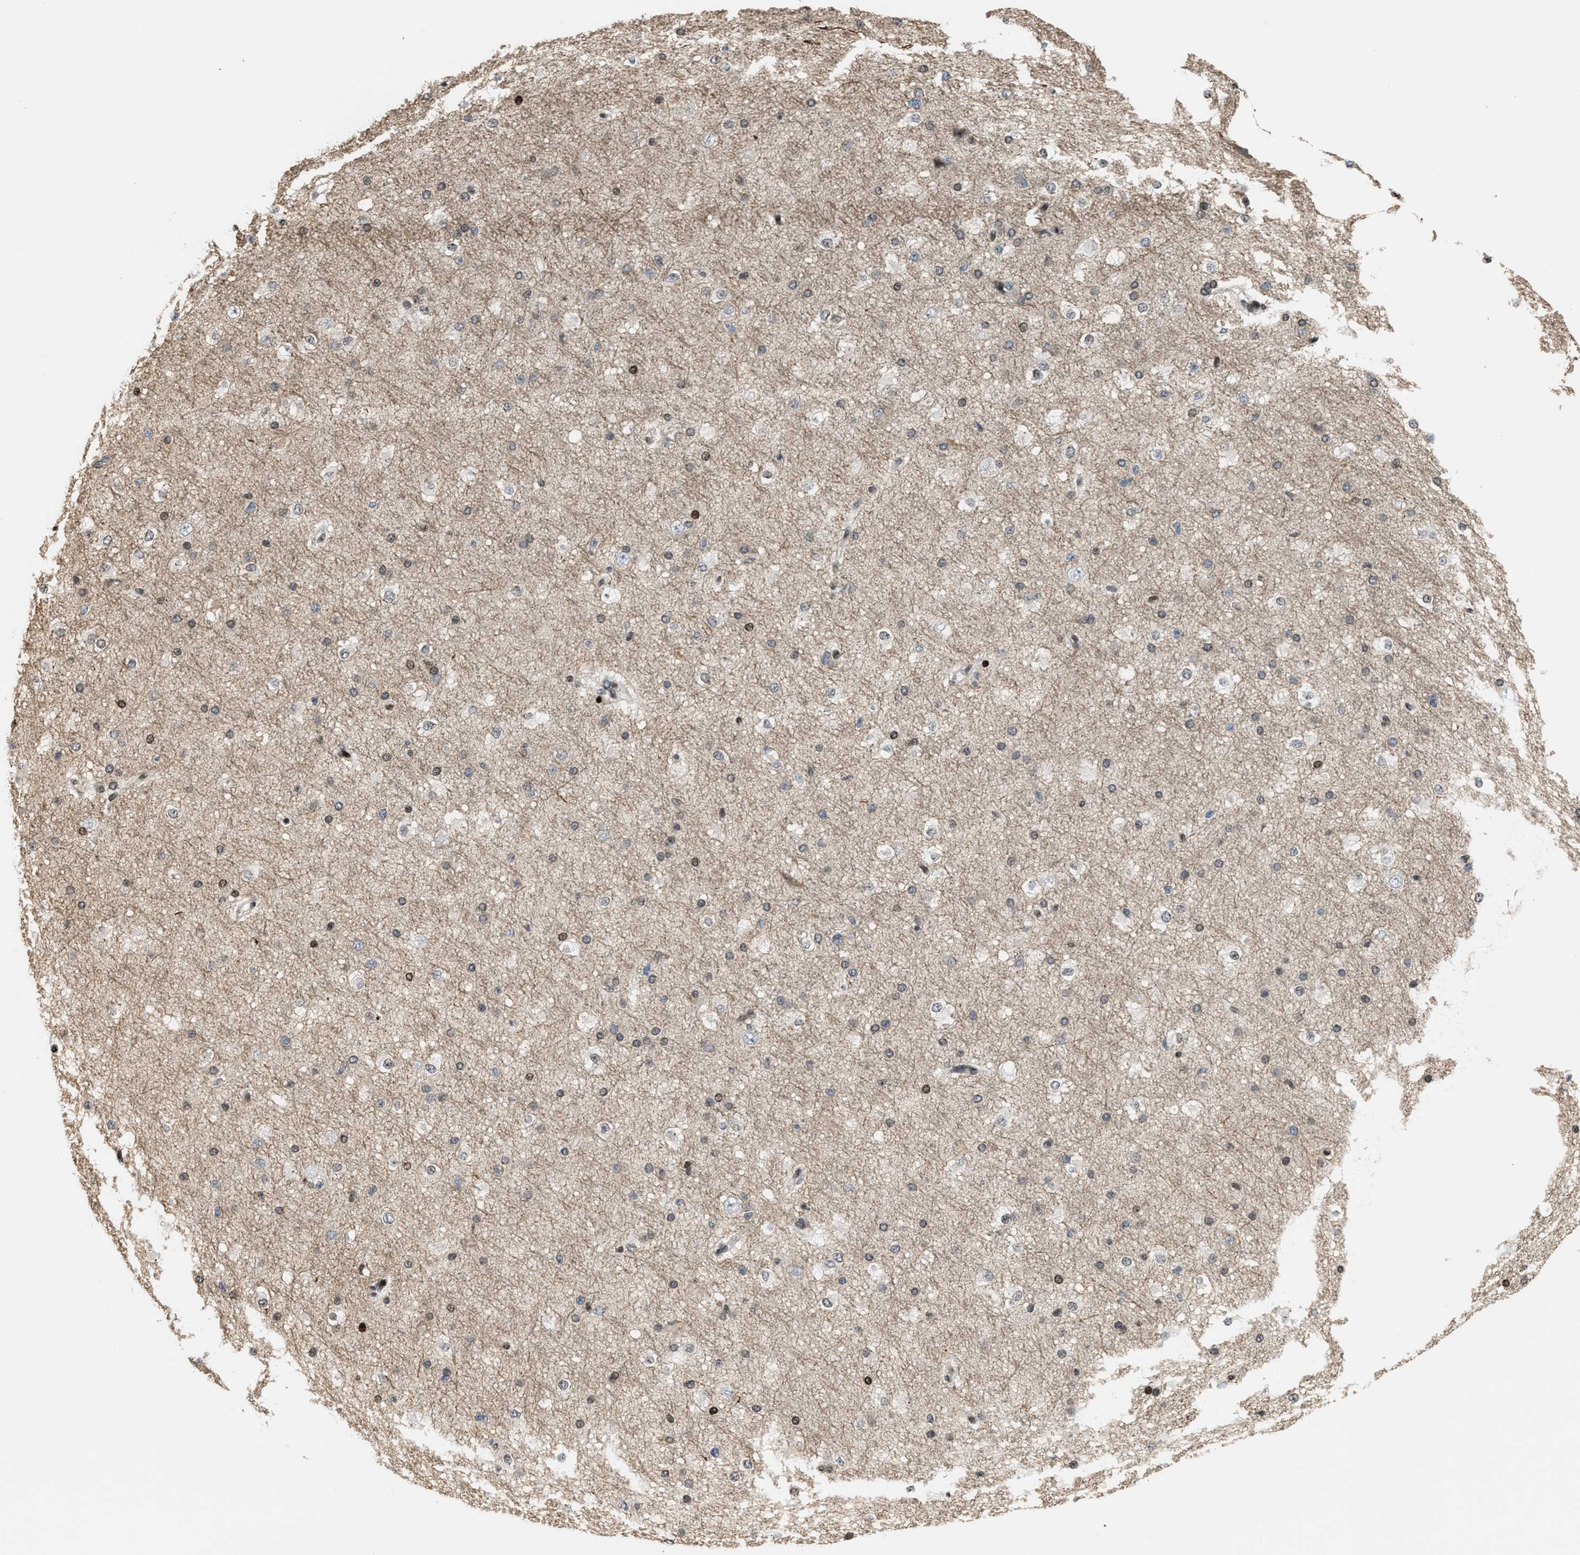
{"staining": {"intensity": "moderate", "quantity": ">75%", "location": "nuclear"}, "tissue": "cerebral cortex", "cell_type": "Endothelial cells", "image_type": "normal", "snomed": [{"axis": "morphology", "description": "Normal tissue, NOS"}, {"axis": "morphology", "description": "Developmental malformation"}, {"axis": "topography", "description": "Cerebral cortex"}], "caption": "Immunohistochemistry (IHC) of normal cerebral cortex exhibits medium levels of moderate nuclear staining in about >75% of endothelial cells.", "gene": "PDZD2", "patient": {"sex": "female", "age": 30}}